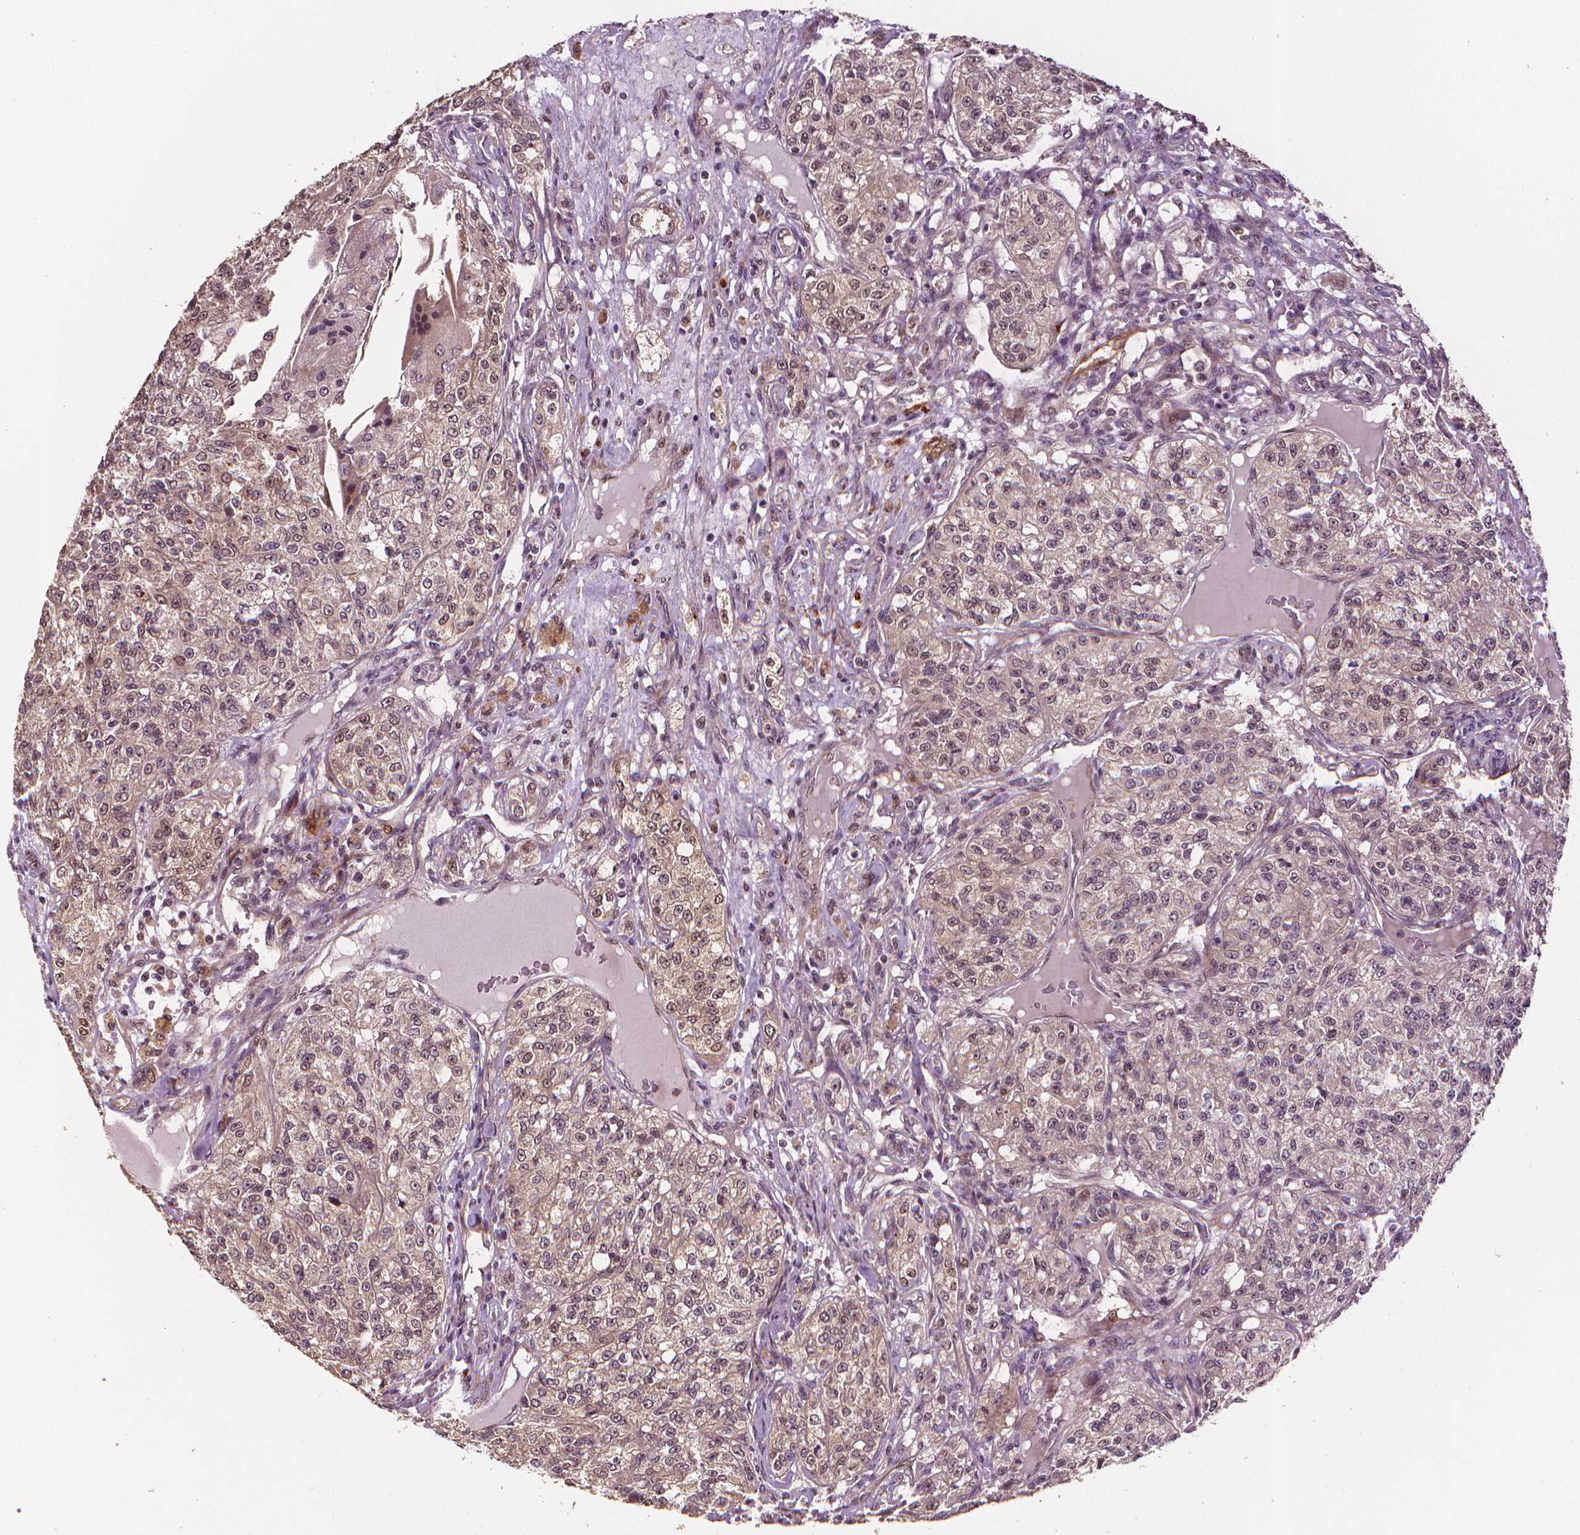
{"staining": {"intensity": "negative", "quantity": "none", "location": "none"}, "tissue": "renal cancer", "cell_type": "Tumor cells", "image_type": "cancer", "snomed": [{"axis": "morphology", "description": "Adenocarcinoma, NOS"}, {"axis": "topography", "description": "Kidney"}], "caption": "The immunohistochemistry image has no significant expression in tumor cells of renal cancer tissue.", "gene": "STAT3", "patient": {"sex": "female", "age": 63}}